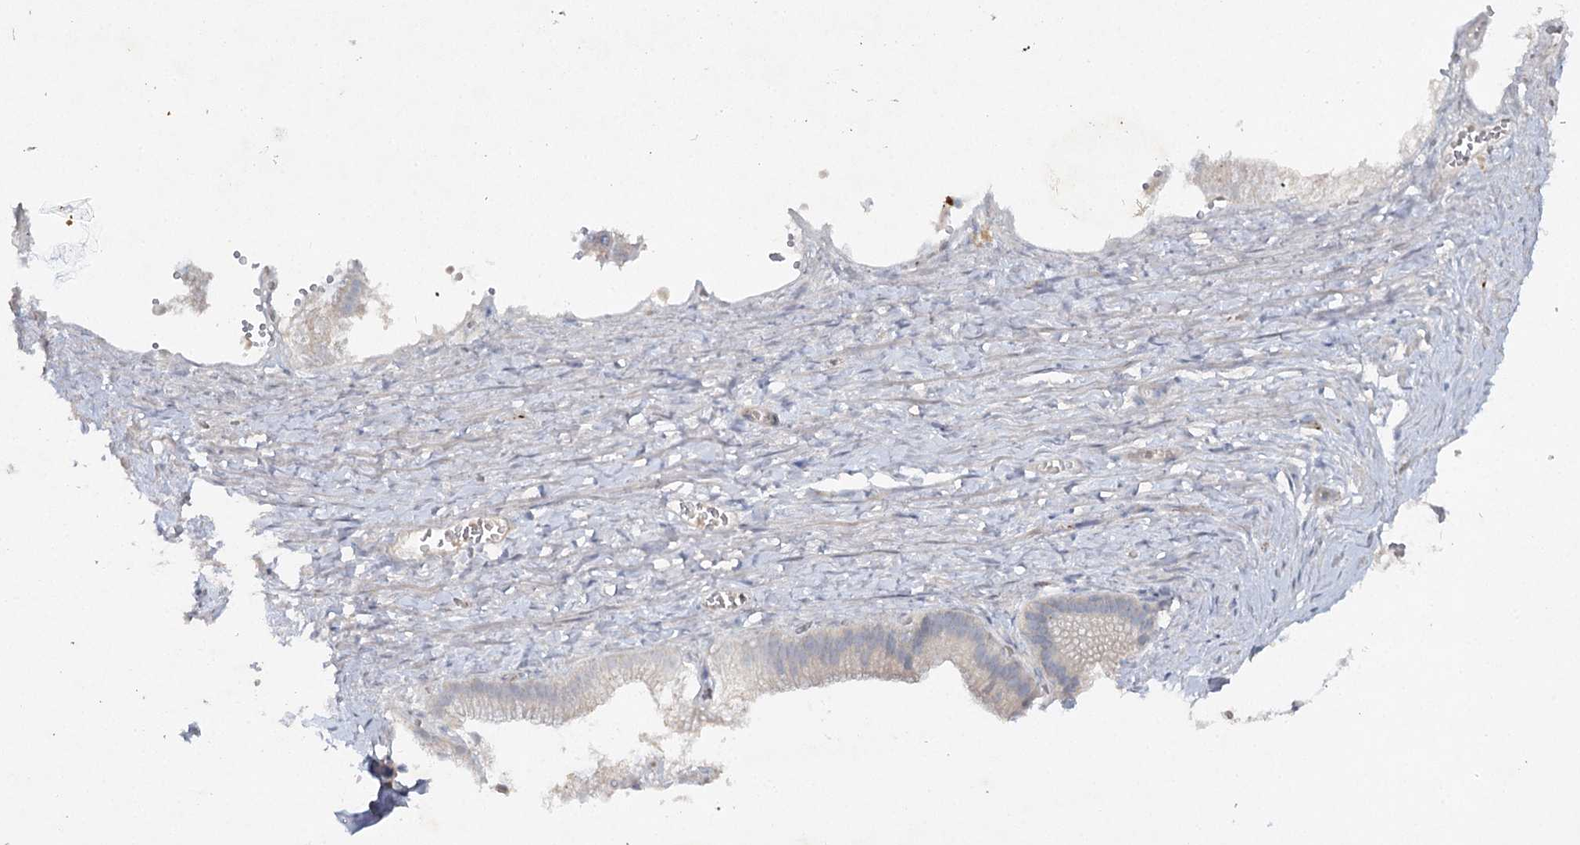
{"staining": {"intensity": "negative", "quantity": "none", "location": "none"}, "tissue": "adipose tissue", "cell_type": "Adipocytes", "image_type": "normal", "snomed": [{"axis": "morphology", "description": "Normal tissue, NOS"}, {"axis": "topography", "description": "Gallbladder"}, {"axis": "topography", "description": "Peripheral nerve tissue"}], "caption": "Adipocytes show no significant protein expression in benign adipose tissue. (DAB (3,3'-diaminobenzidine) immunohistochemistry, high magnification).", "gene": "RFX6", "patient": {"sex": "male", "age": 38}}